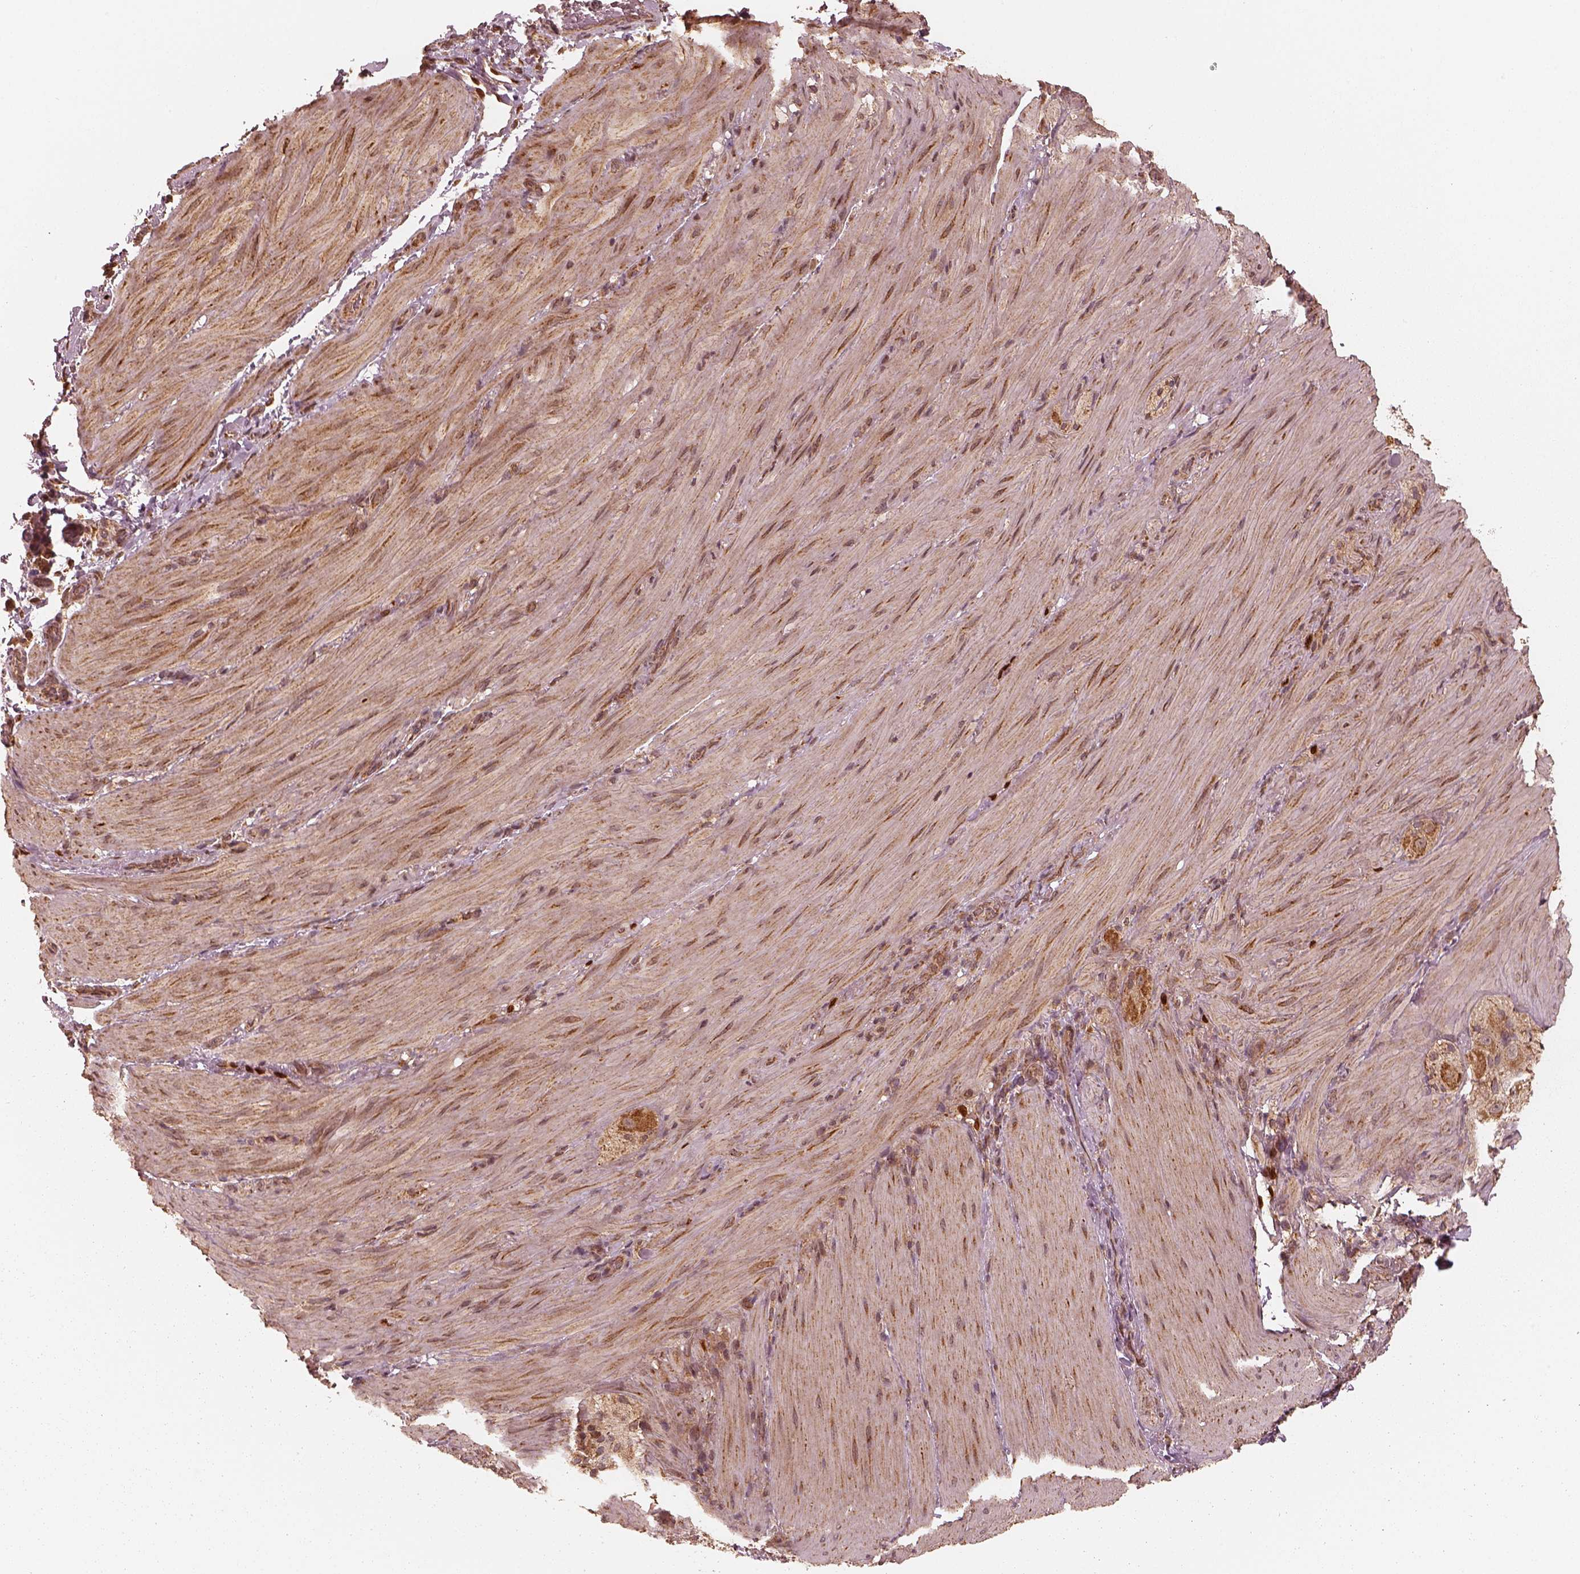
{"staining": {"intensity": "moderate", "quantity": ">75%", "location": "cytoplasmic/membranous"}, "tissue": "smooth muscle", "cell_type": "Smooth muscle cells", "image_type": "normal", "snomed": [{"axis": "morphology", "description": "Normal tissue, NOS"}, {"axis": "topography", "description": "Smooth muscle"}, {"axis": "topography", "description": "Colon"}], "caption": "The micrograph demonstrates staining of unremarkable smooth muscle, revealing moderate cytoplasmic/membranous protein expression (brown color) within smooth muscle cells.", "gene": "DNAJC25", "patient": {"sex": "male", "age": 73}}